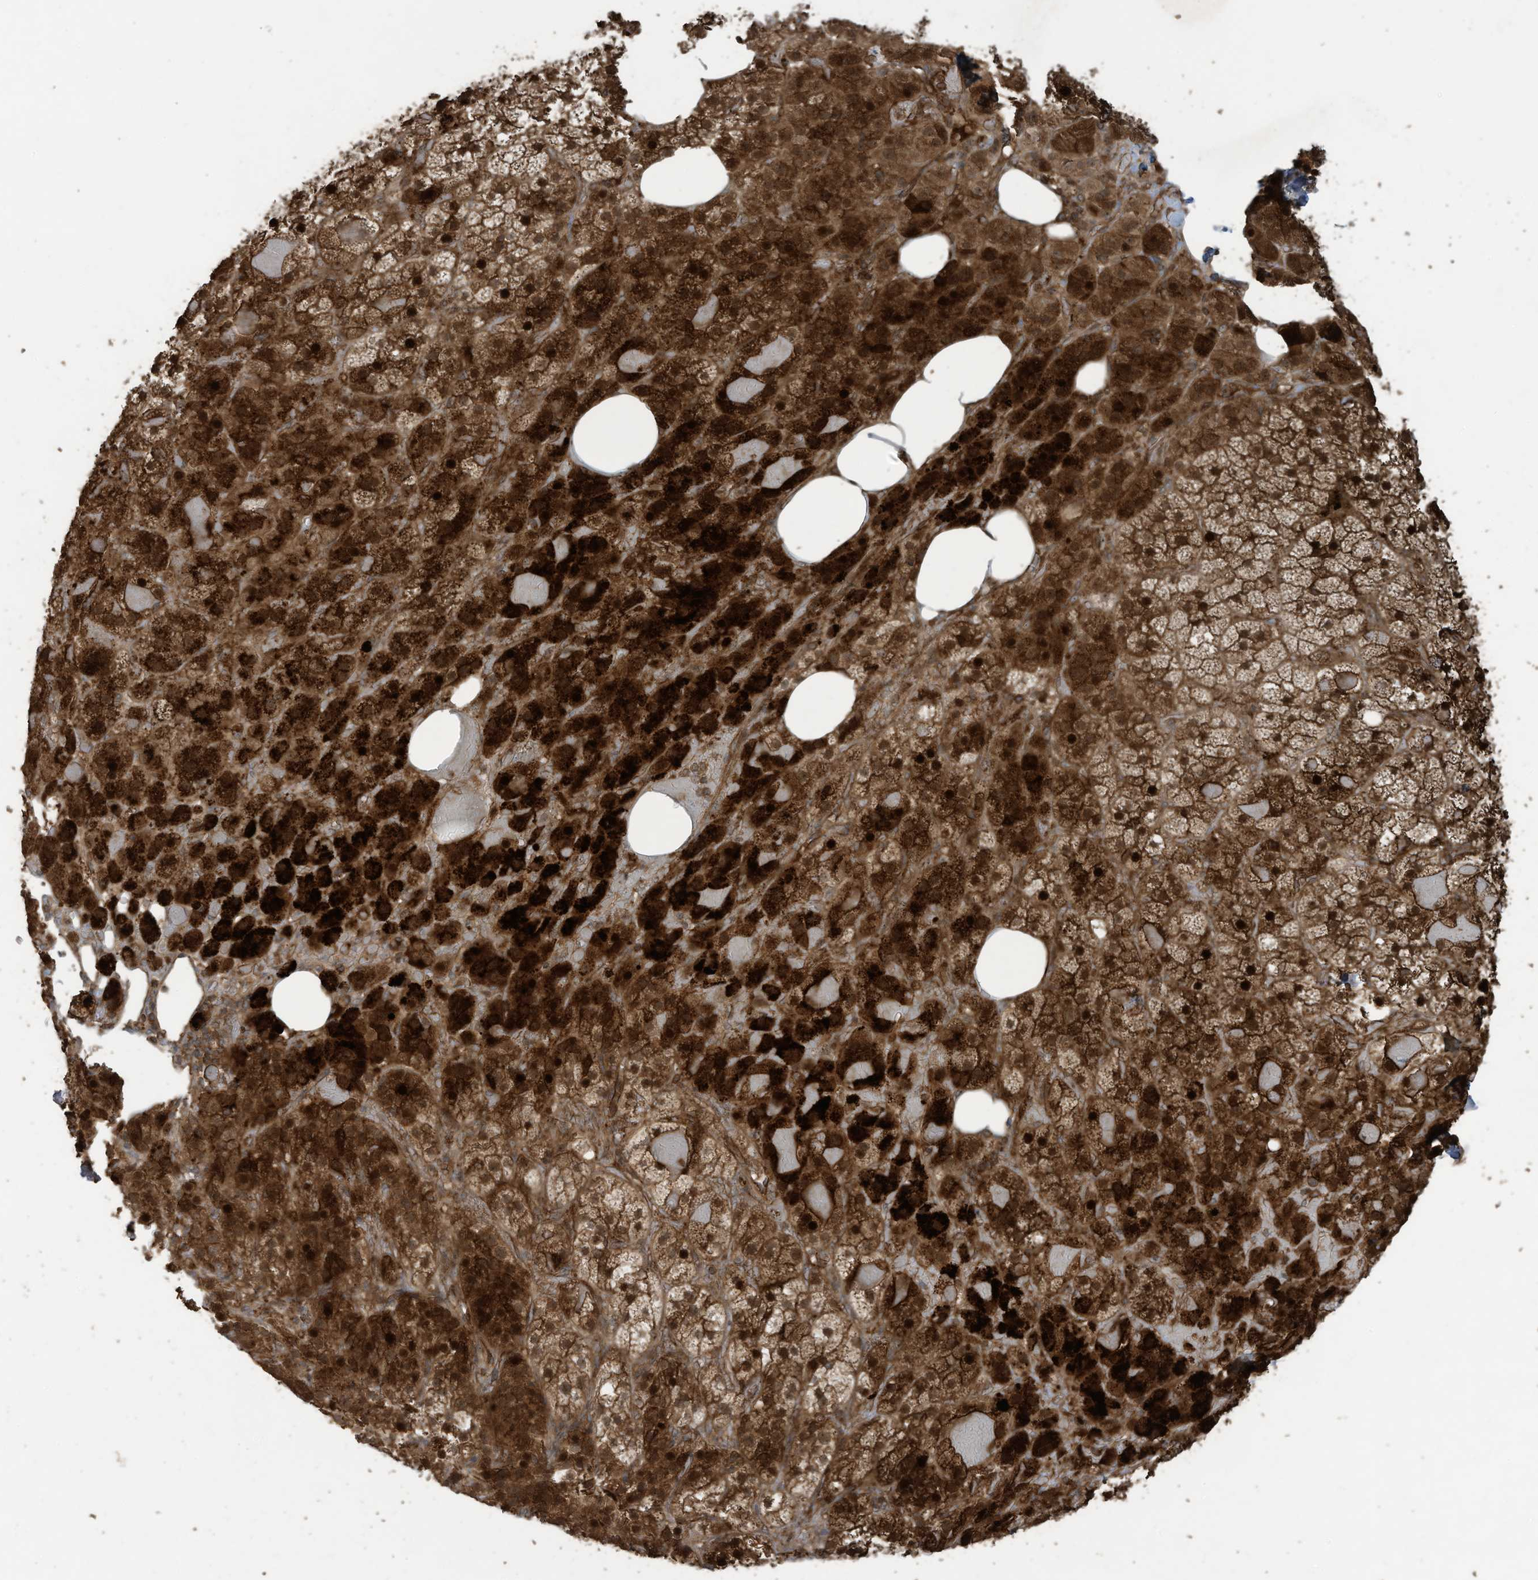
{"staining": {"intensity": "strong", "quantity": ">75%", "location": "cytoplasmic/membranous,nuclear"}, "tissue": "adrenal gland", "cell_type": "Glandular cells", "image_type": "normal", "snomed": [{"axis": "morphology", "description": "Normal tissue, NOS"}, {"axis": "topography", "description": "Adrenal gland"}], "caption": "Human adrenal gland stained with a brown dye displays strong cytoplasmic/membranous,nuclear positive expression in approximately >75% of glandular cells.", "gene": "DDIT4", "patient": {"sex": "female", "age": 59}}